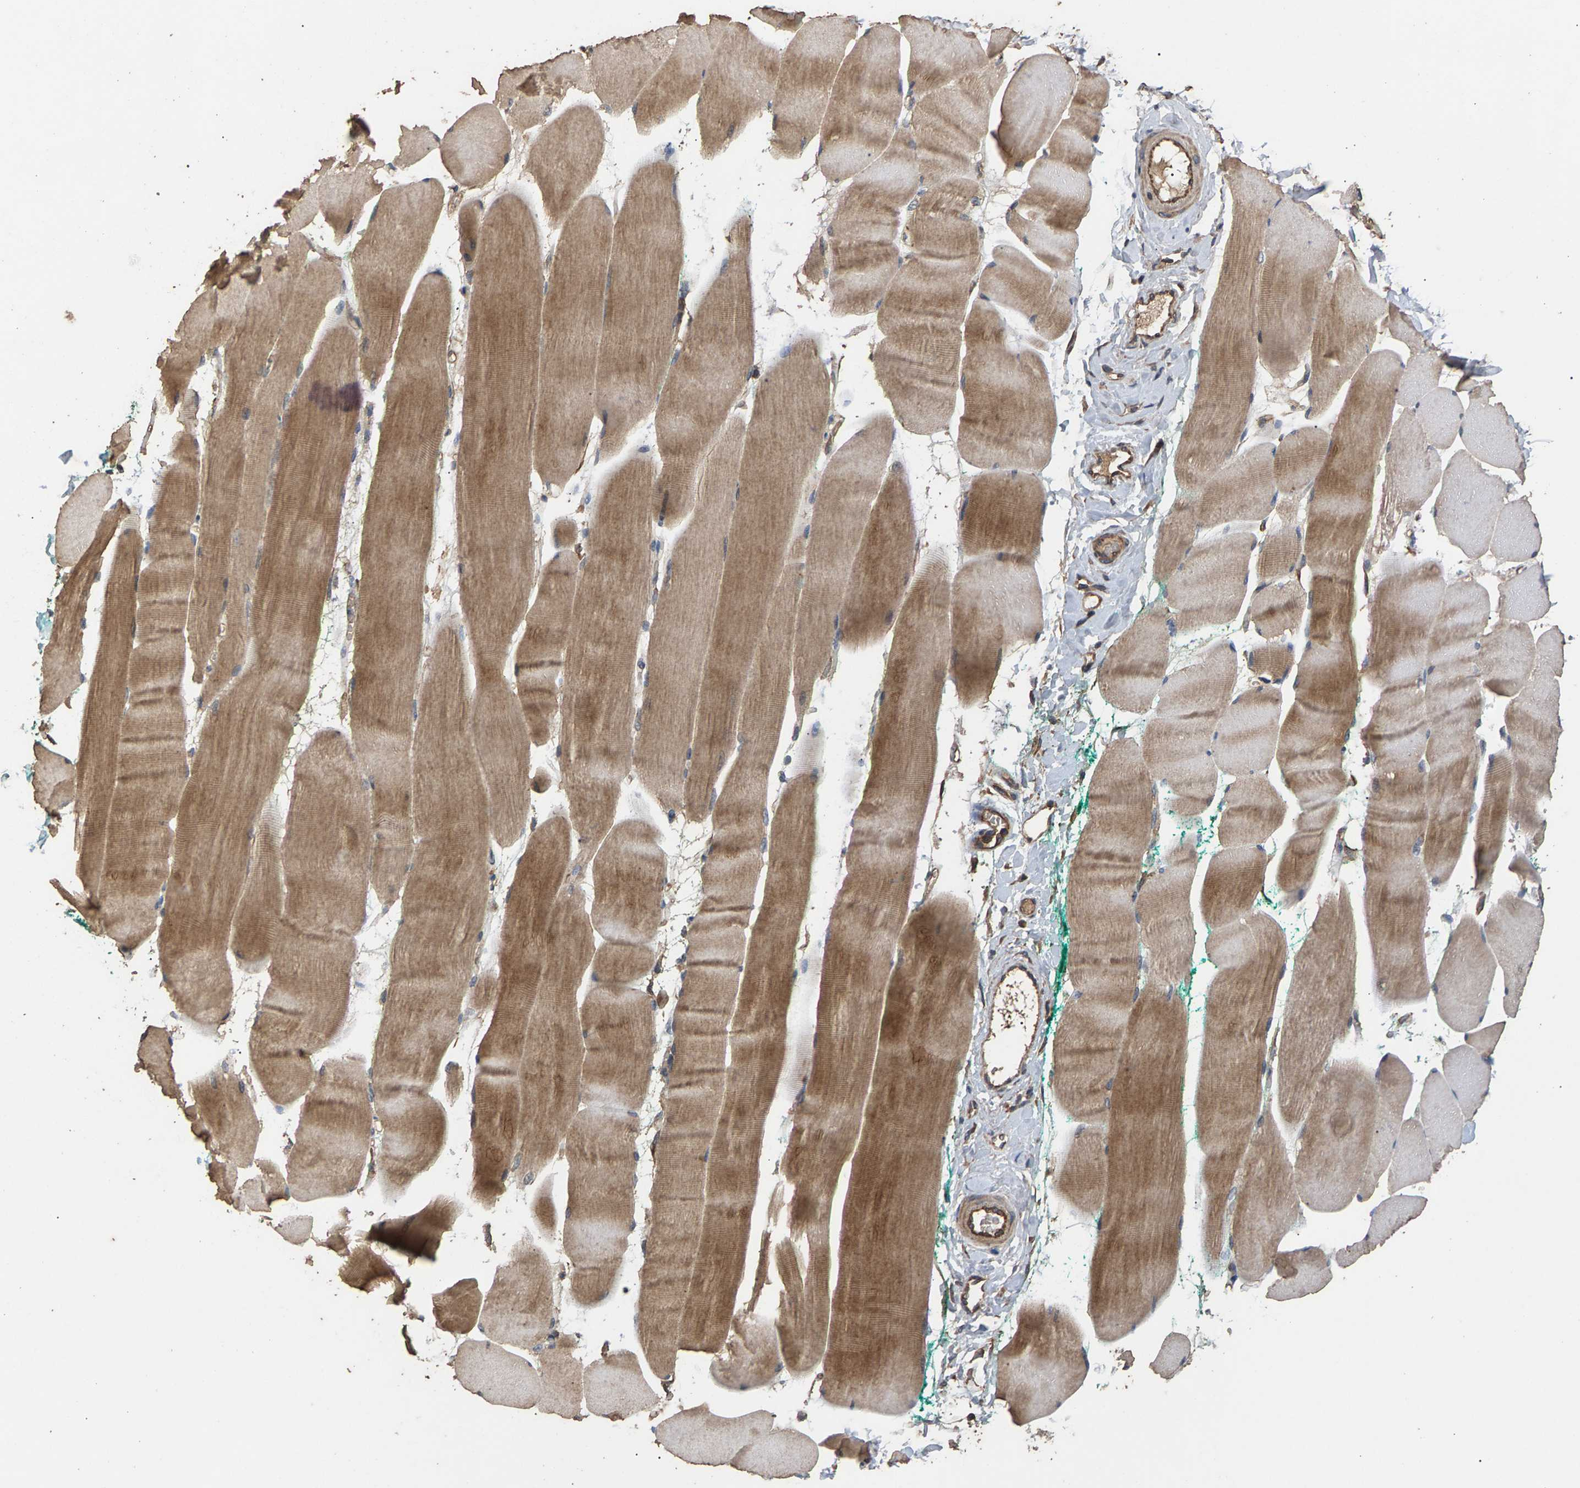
{"staining": {"intensity": "moderate", "quantity": ">75%", "location": "cytoplasmic/membranous"}, "tissue": "skeletal muscle", "cell_type": "Myocytes", "image_type": "normal", "snomed": [{"axis": "morphology", "description": "Normal tissue, NOS"}, {"axis": "morphology", "description": "Squamous cell carcinoma, NOS"}, {"axis": "topography", "description": "Skeletal muscle"}], "caption": "Immunohistochemical staining of unremarkable human skeletal muscle displays moderate cytoplasmic/membranous protein staining in about >75% of myocytes. The staining was performed using DAB (3,3'-diaminobenzidine) to visualize the protein expression in brown, while the nuclei were stained in blue with hematoxylin (Magnification: 20x).", "gene": "HTRA3", "patient": {"sex": "male", "age": 51}}